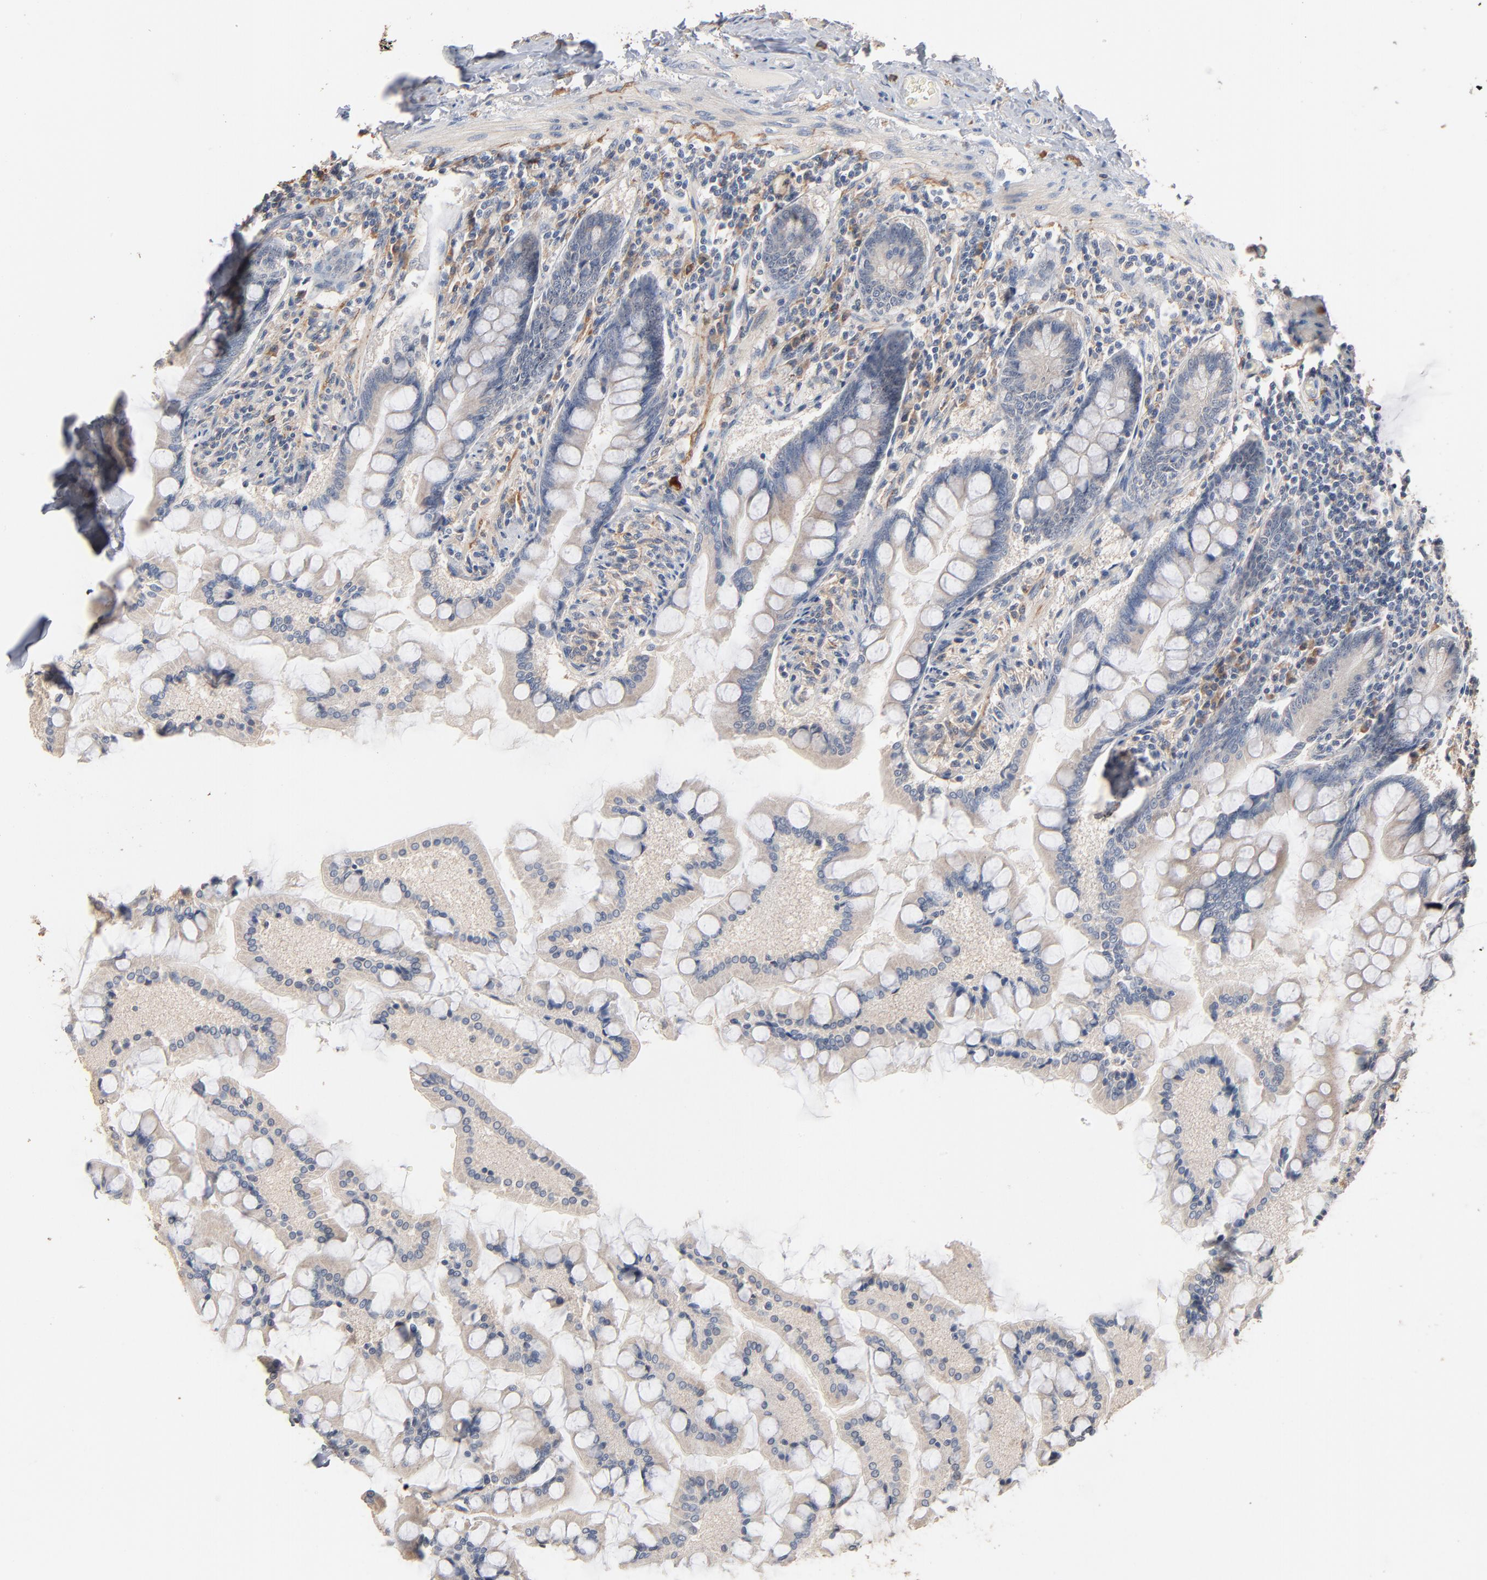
{"staining": {"intensity": "weak", "quantity": ">75%", "location": "cytoplasmic/membranous"}, "tissue": "small intestine", "cell_type": "Glandular cells", "image_type": "normal", "snomed": [{"axis": "morphology", "description": "Normal tissue, NOS"}, {"axis": "topography", "description": "Small intestine"}], "caption": "Brown immunohistochemical staining in normal small intestine exhibits weak cytoplasmic/membranous expression in about >75% of glandular cells.", "gene": "ZDHHC8", "patient": {"sex": "male", "age": 41}}